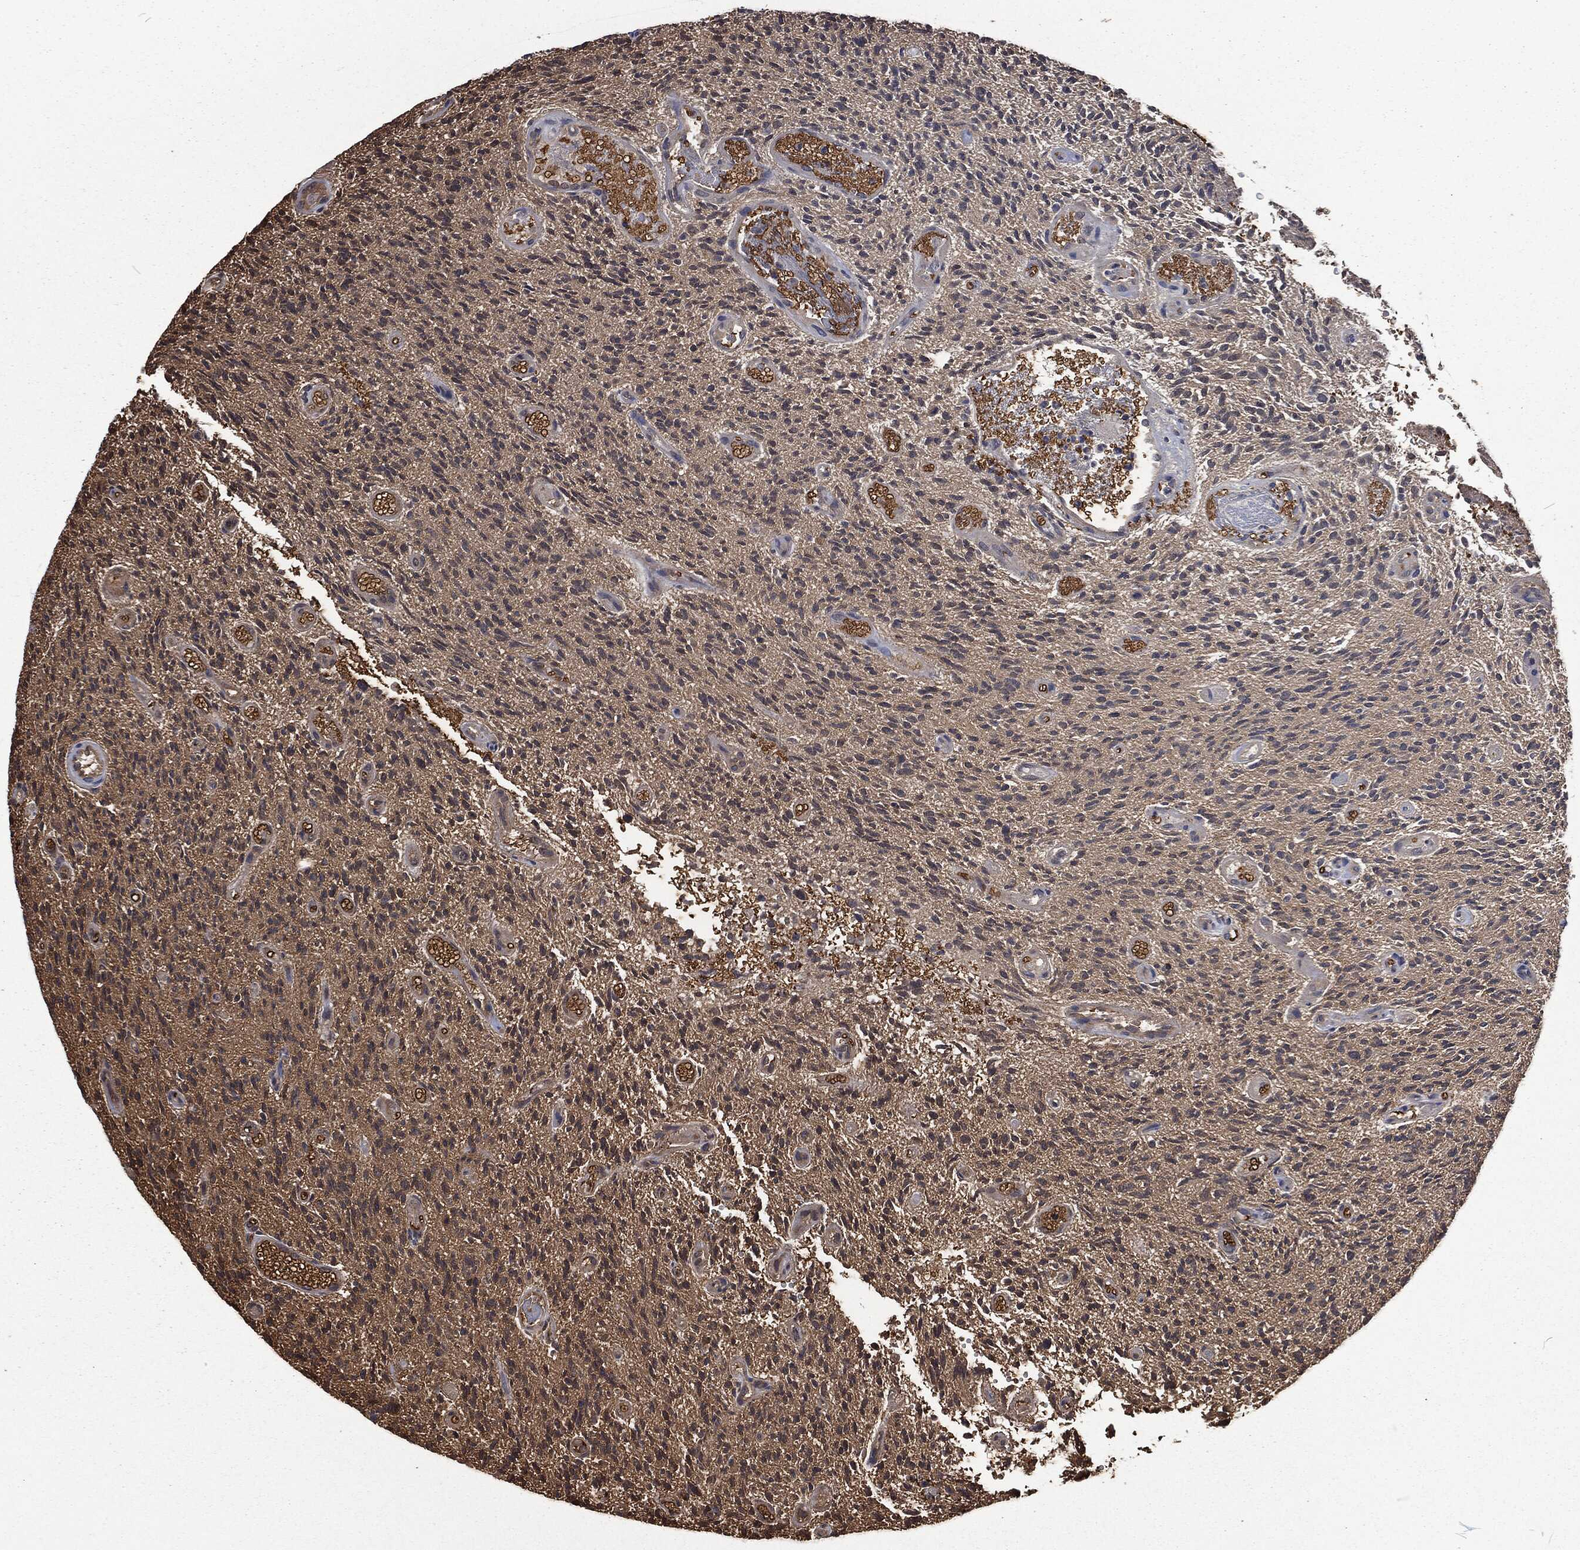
{"staining": {"intensity": "strong", "quantity": "<25%", "location": "cytoplasmic/membranous,nuclear"}, "tissue": "glioma", "cell_type": "Tumor cells", "image_type": "cancer", "snomed": [{"axis": "morphology", "description": "Glioma, malignant, High grade"}, {"axis": "topography", "description": "Brain"}], "caption": "Immunohistochemical staining of glioma demonstrates medium levels of strong cytoplasmic/membranous and nuclear protein expression in approximately <25% of tumor cells.", "gene": "PRDX4", "patient": {"sex": "male", "age": 64}}